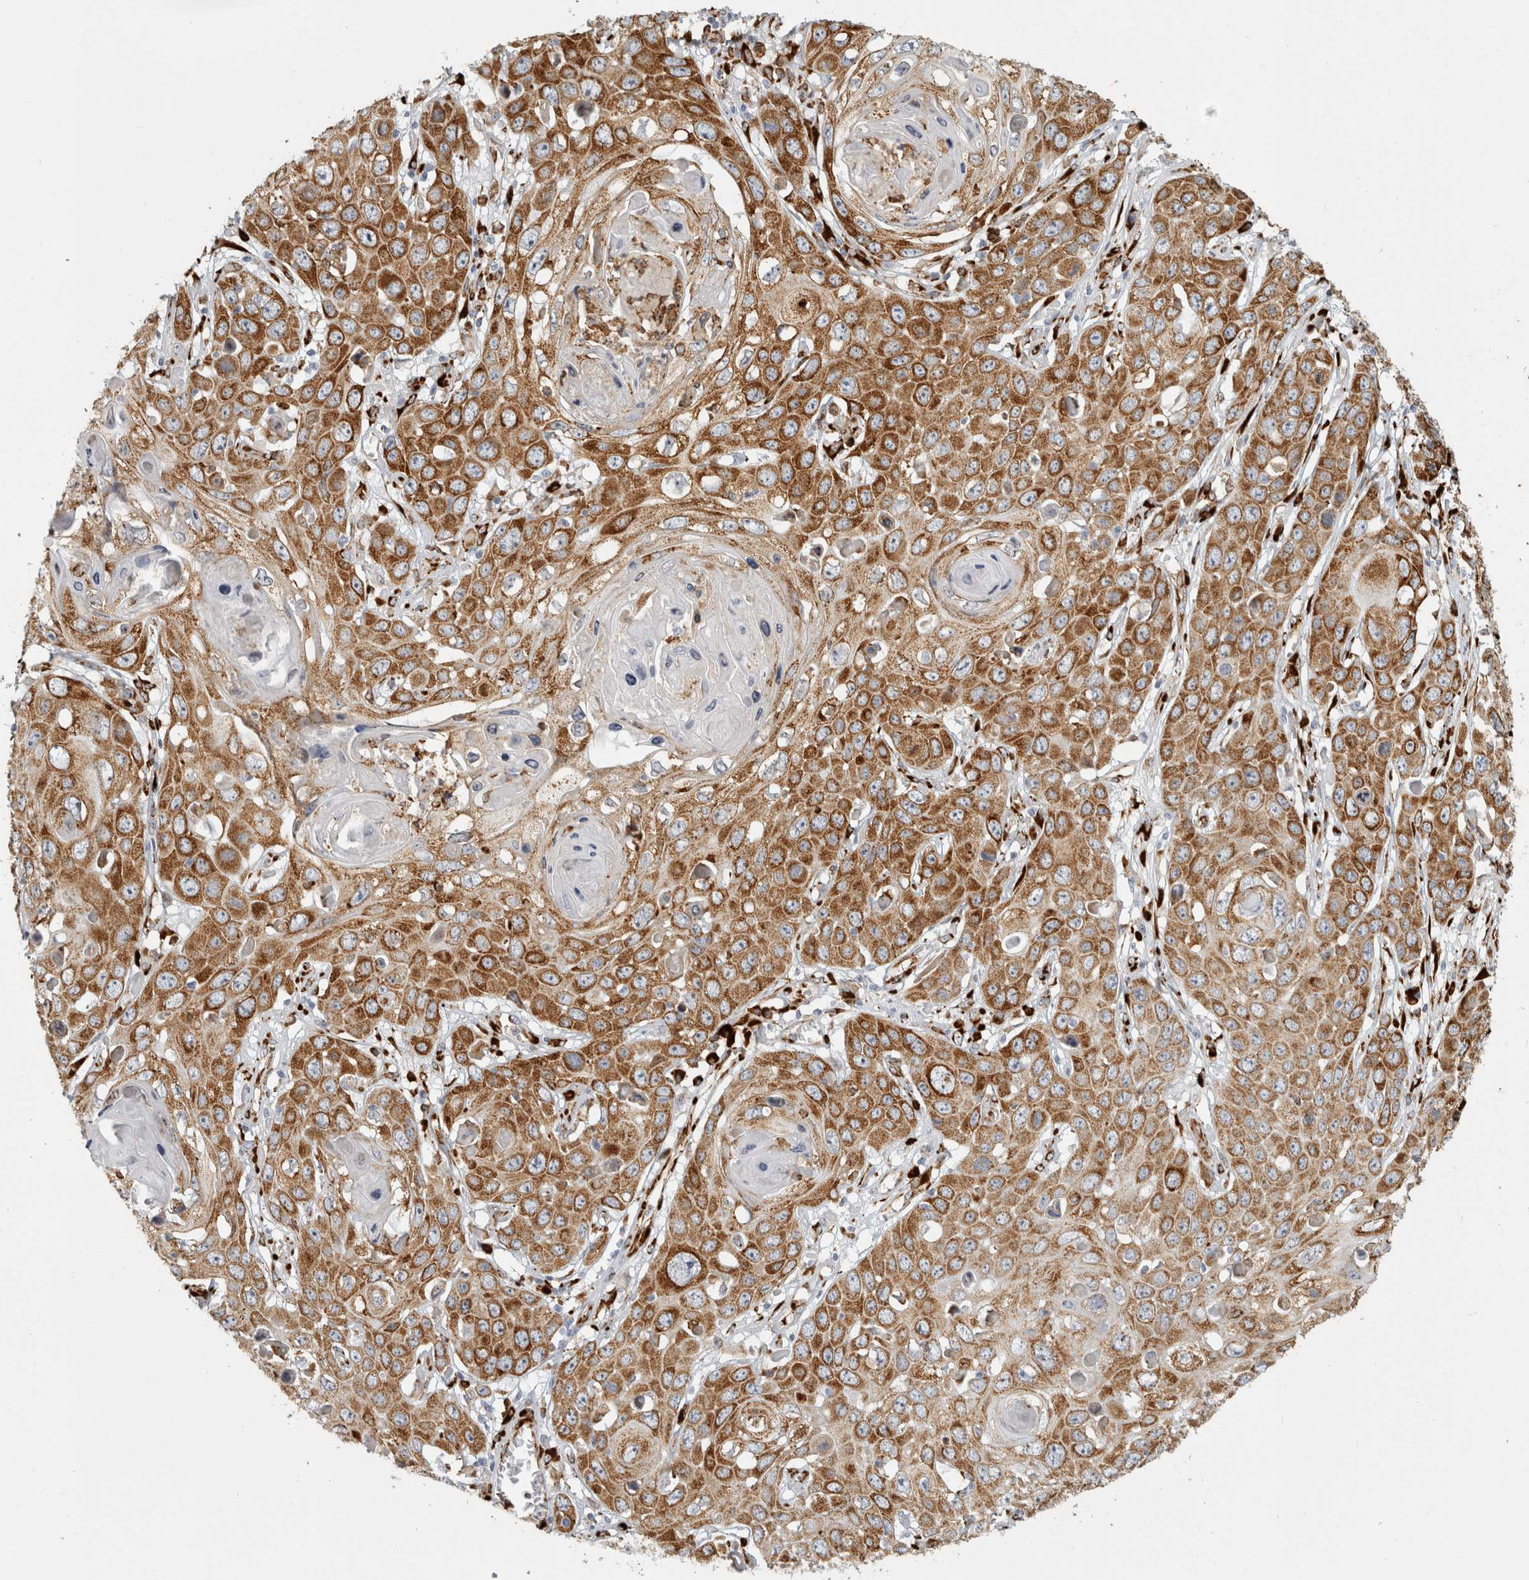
{"staining": {"intensity": "moderate", "quantity": ">75%", "location": "cytoplasmic/membranous"}, "tissue": "skin cancer", "cell_type": "Tumor cells", "image_type": "cancer", "snomed": [{"axis": "morphology", "description": "Squamous cell carcinoma, NOS"}, {"axis": "topography", "description": "Skin"}], "caption": "Protein analysis of skin cancer (squamous cell carcinoma) tissue shows moderate cytoplasmic/membranous staining in approximately >75% of tumor cells.", "gene": "OSTN", "patient": {"sex": "male", "age": 55}}